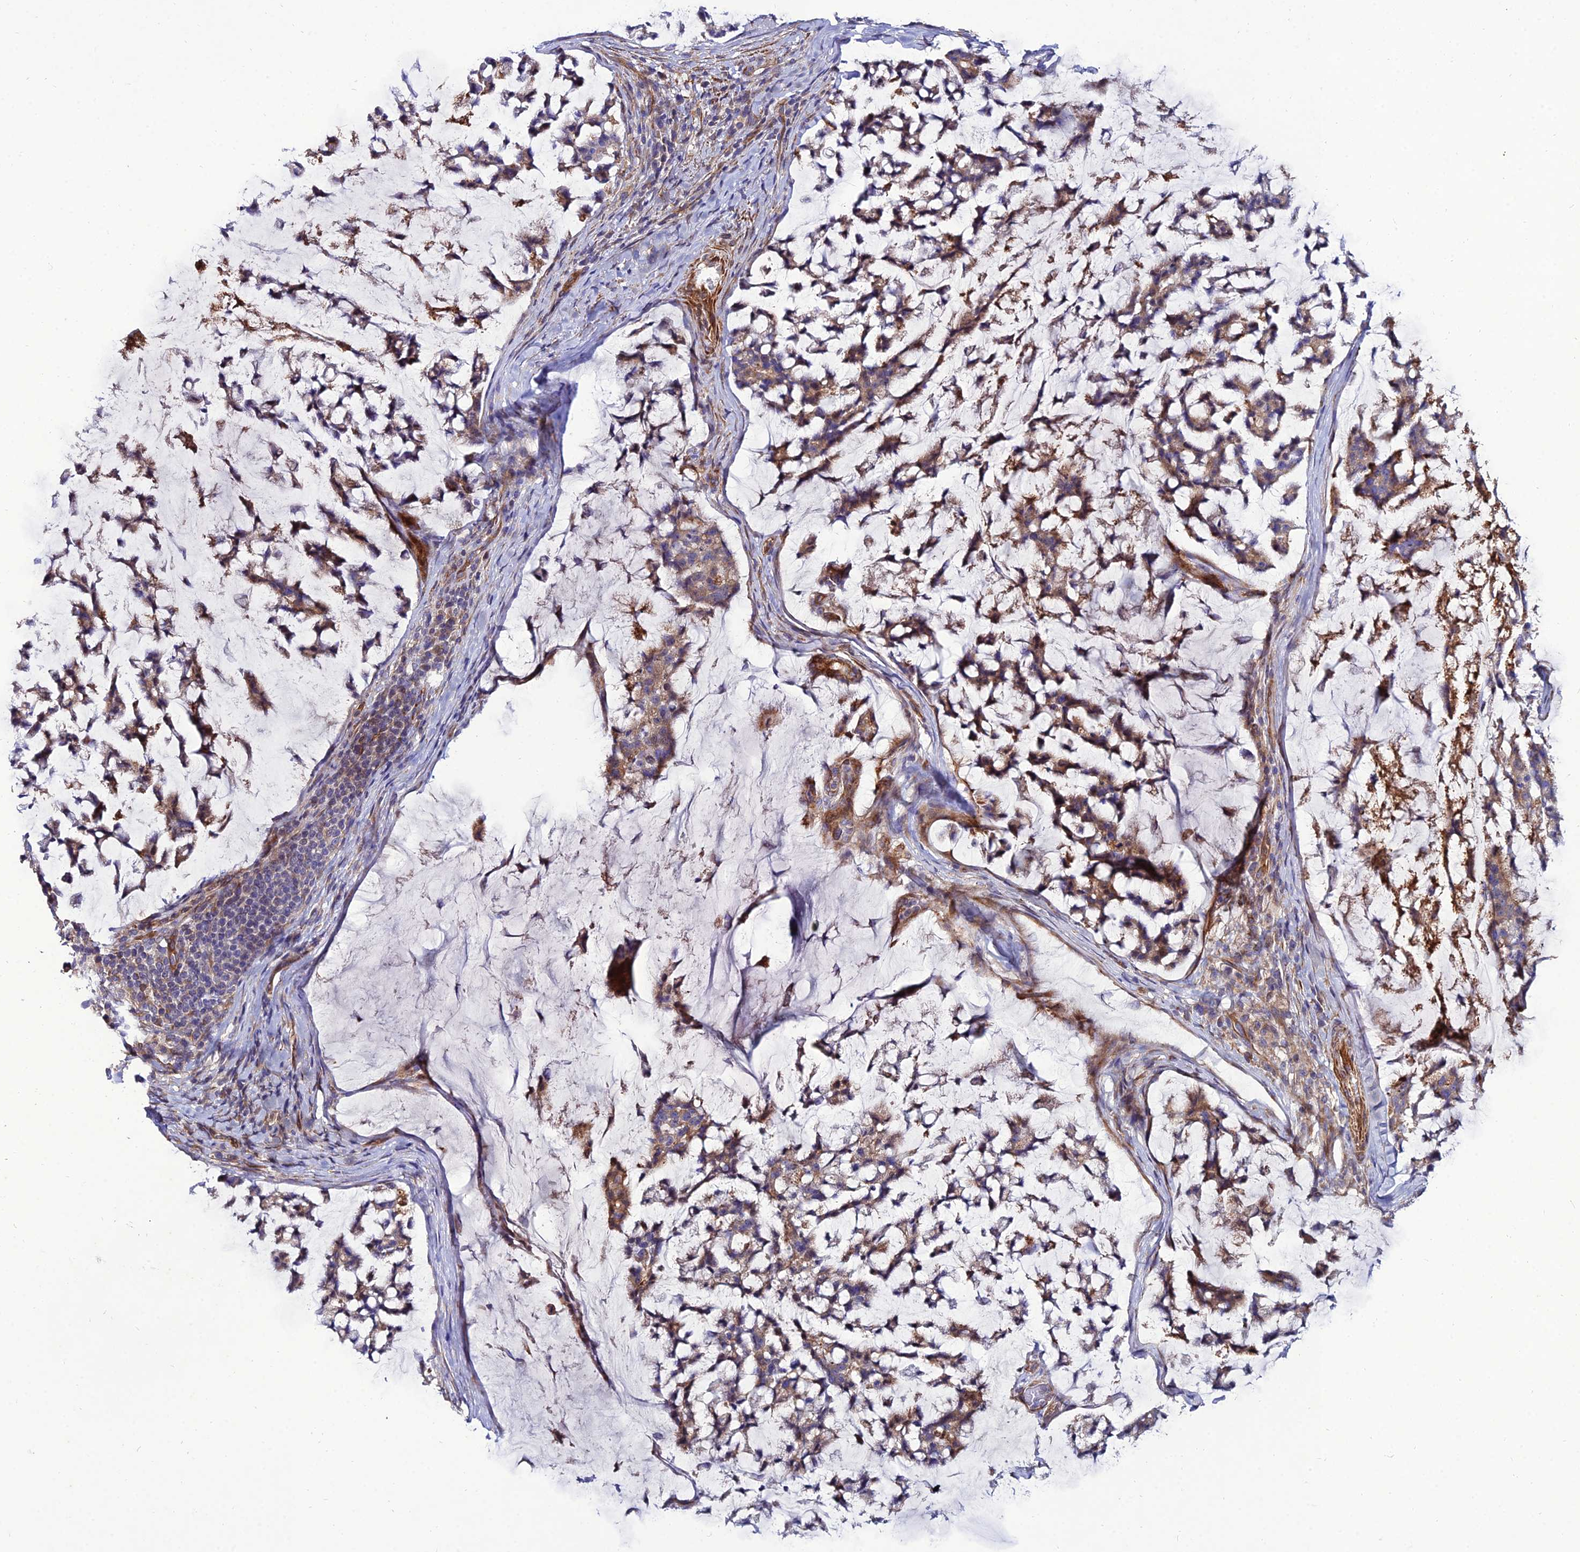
{"staining": {"intensity": "moderate", "quantity": ">75%", "location": "cytoplasmic/membranous"}, "tissue": "stomach cancer", "cell_type": "Tumor cells", "image_type": "cancer", "snomed": [{"axis": "morphology", "description": "Adenocarcinoma, NOS"}, {"axis": "topography", "description": "Stomach, lower"}], "caption": "Adenocarcinoma (stomach) tissue displays moderate cytoplasmic/membranous expression in approximately >75% of tumor cells", "gene": "ARL6IP1", "patient": {"sex": "male", "age": 67}}